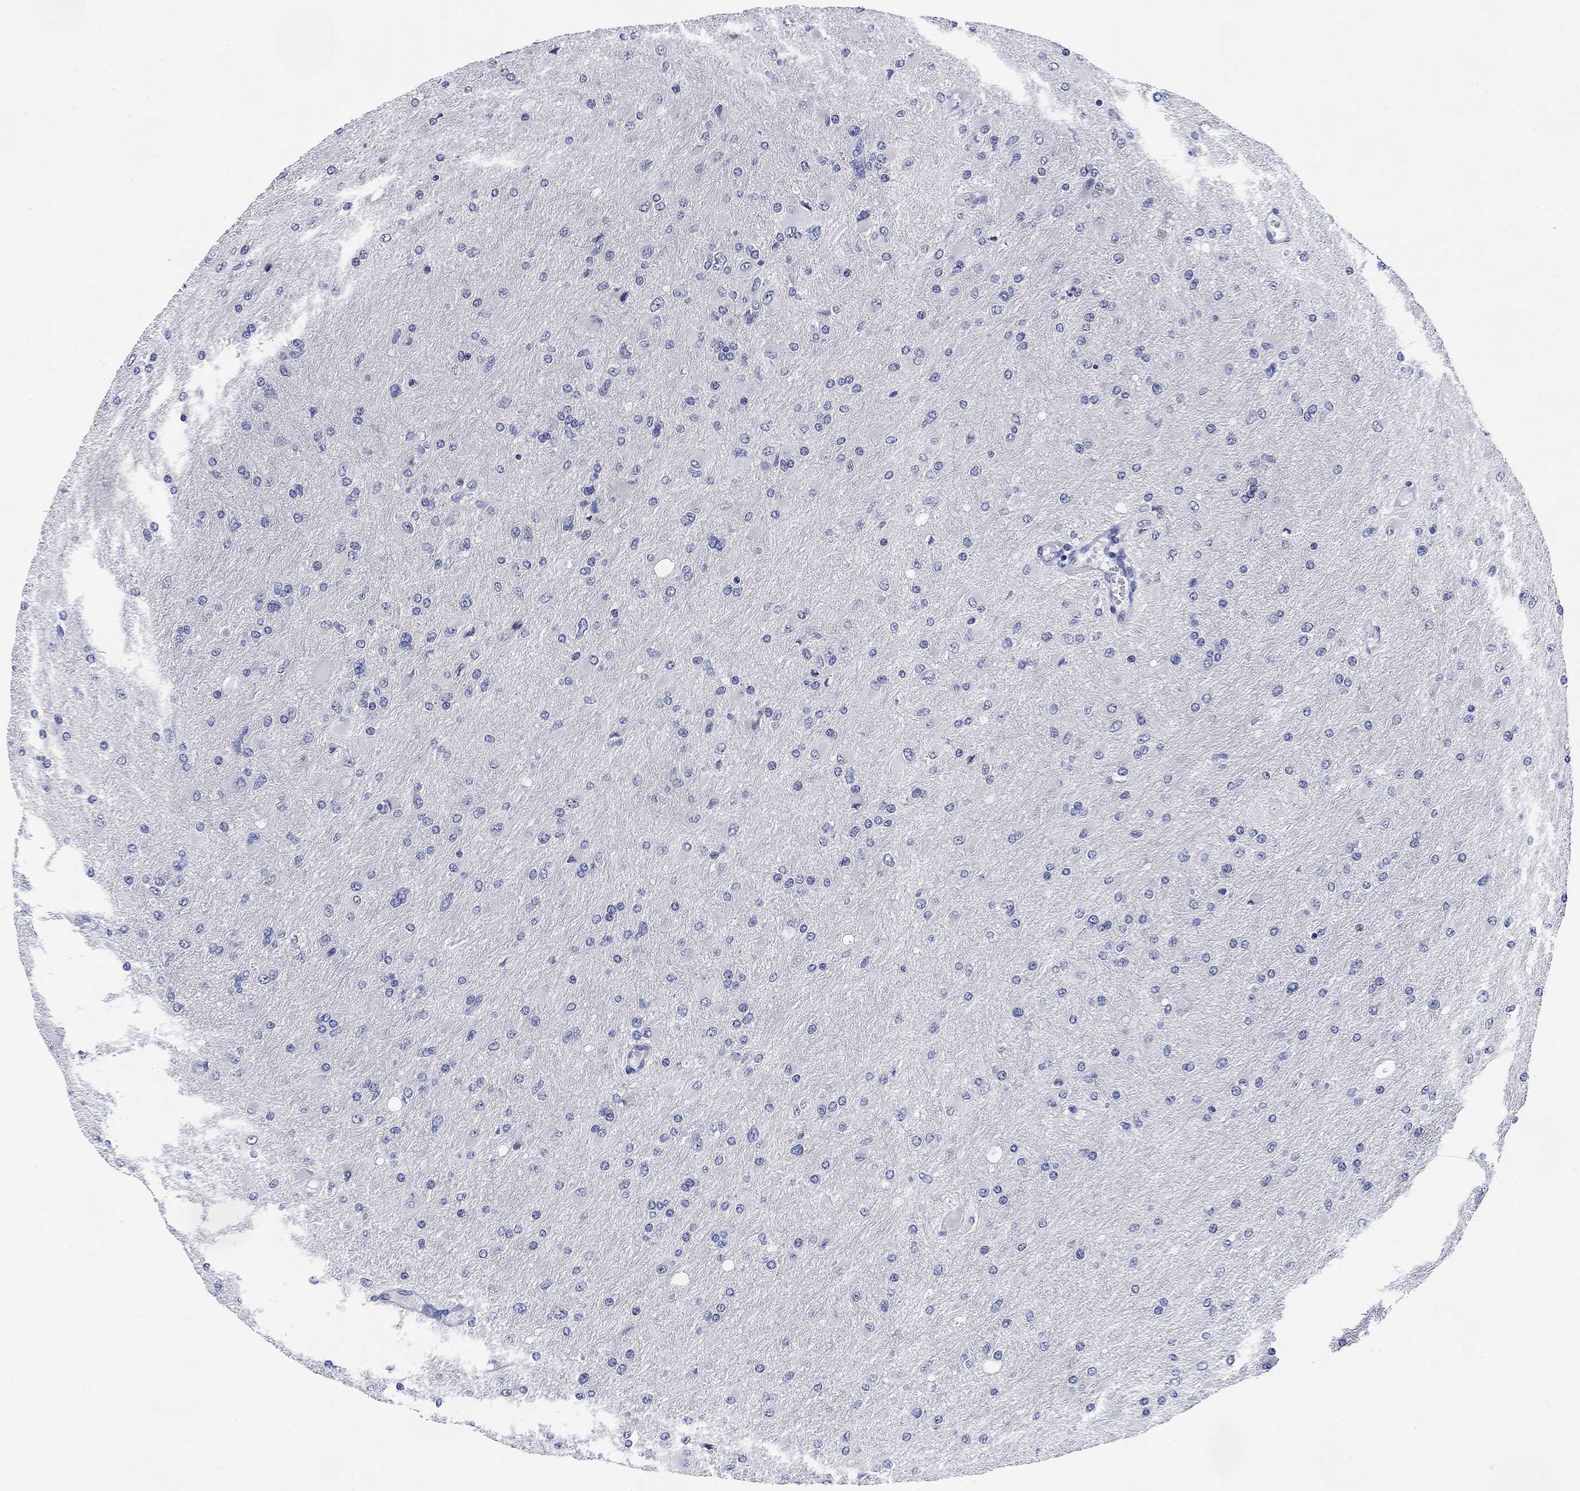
{"staining": {"intensity": "negative", "quantity": "none", "location": "none"}, "tissue": "glioma", "cell_type": "Tumor cells", "image_type": "cancer", "snomed": [{"axis": "morphology", "description": "Glioma, malignant, High grade"}, {"axis": "topography", "description": "Cerebral cortex"}], "caption": "Immunohistochemistry (IHC) image of neoplastic tissue: human malignant glioma (high-grade) stained with DAB (3,3'-diaminobenzidine) reveals no significant protein expression in tumor cells.", "gene": "DAZL", "patient": {"sex": "female", "age": 36}}